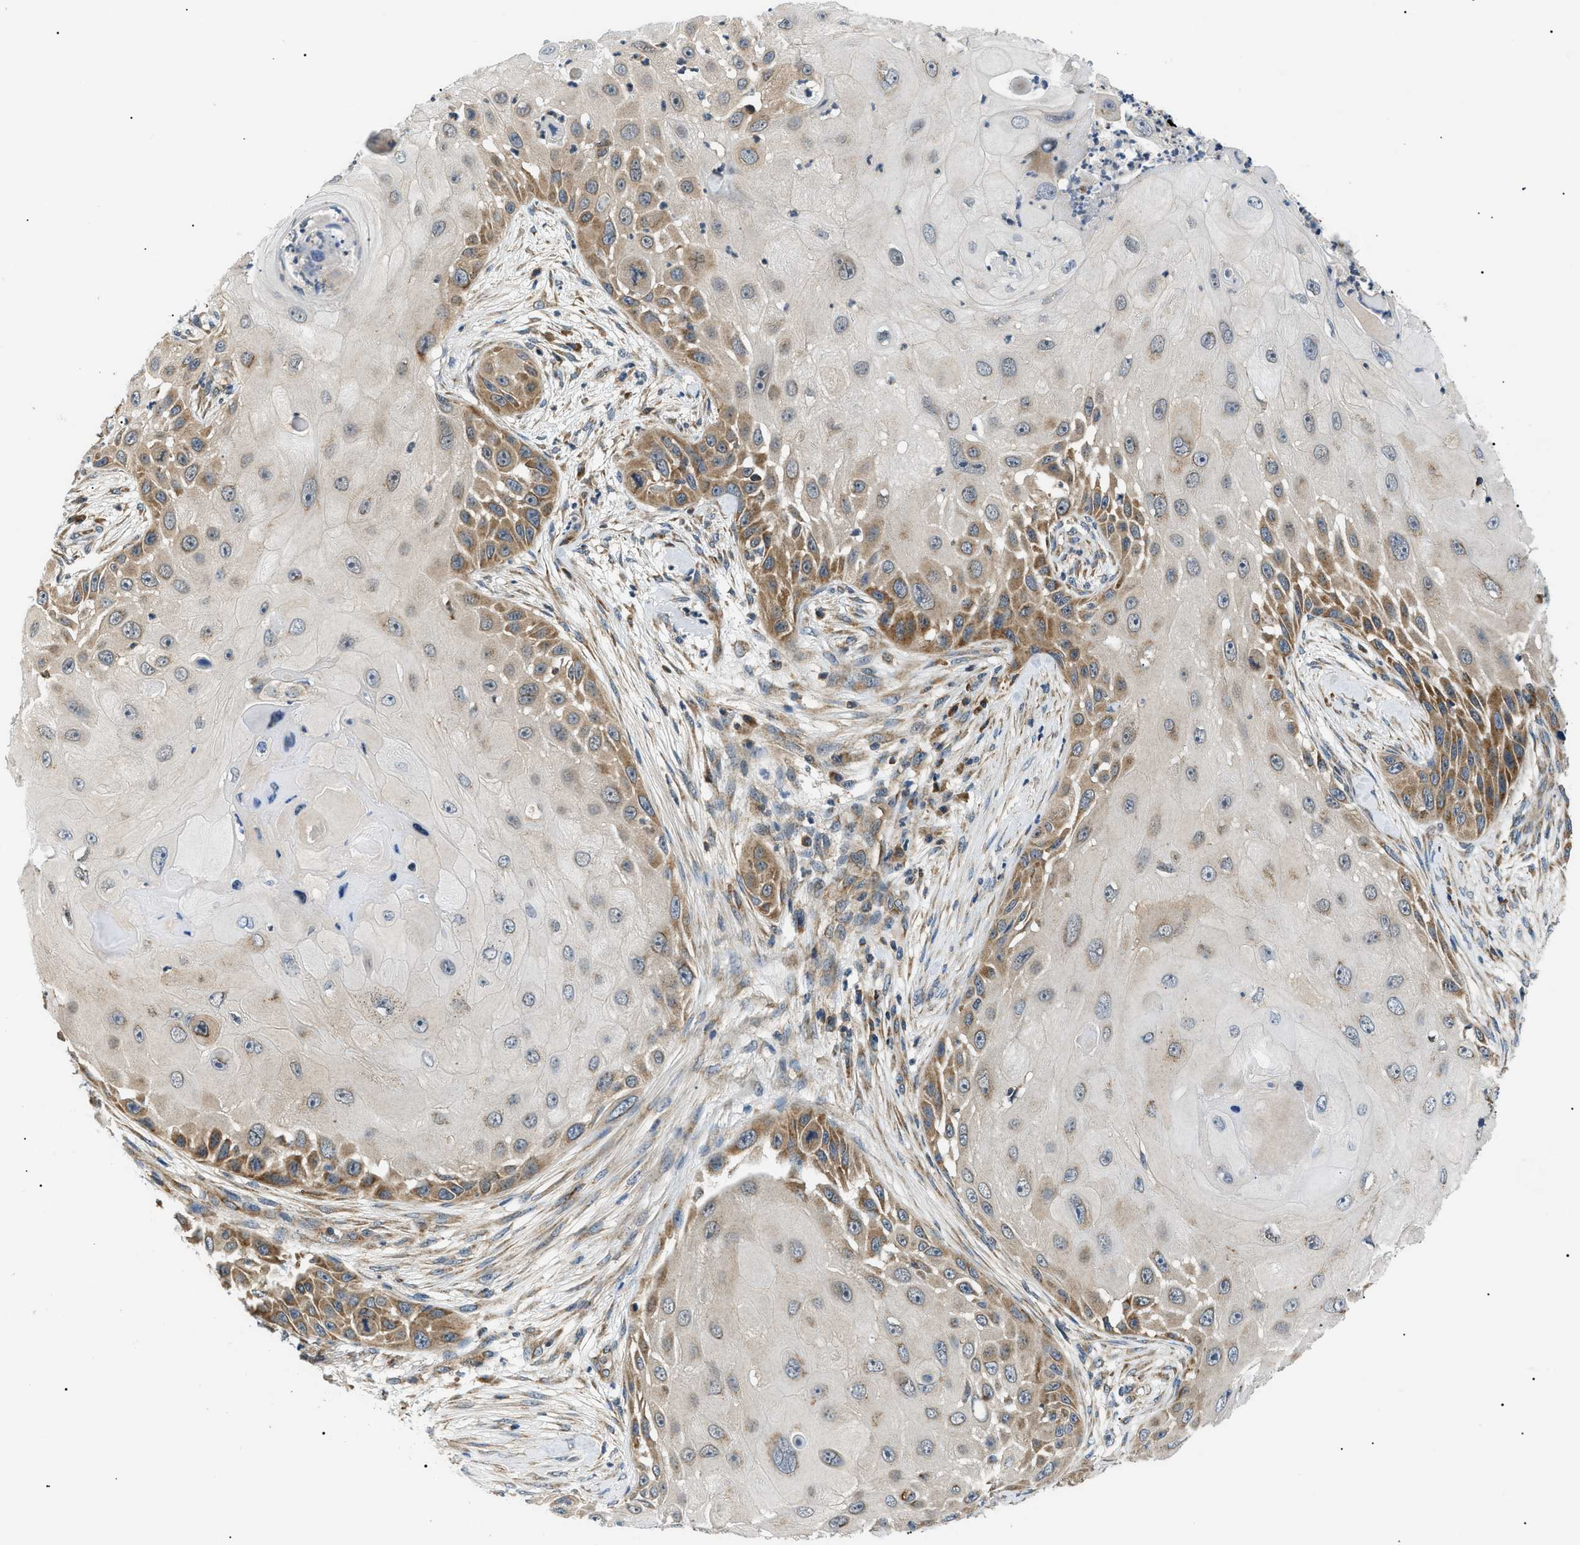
{"staining": {"intensity": "moderate", "quantity": "25%-75%", "location": "cytoplasmic/membranous"}, "tissue": "skin cancer", "cell_type": "Tumor cells", "image_type": "cancer", "snomed": [{"axis": "morphology", "description": "Squamous cell carcinoma, NOS"}, {"axis": "topography", "description": "Skin"}], "caption": "The immunohistochemical stain highlights moderate cytoplasmic/membranous expression in tumor cells of skin squamous cell carcinoma tissue.", "gene": "SRPK1", "patient": {"sex": "female", "age": 44}}